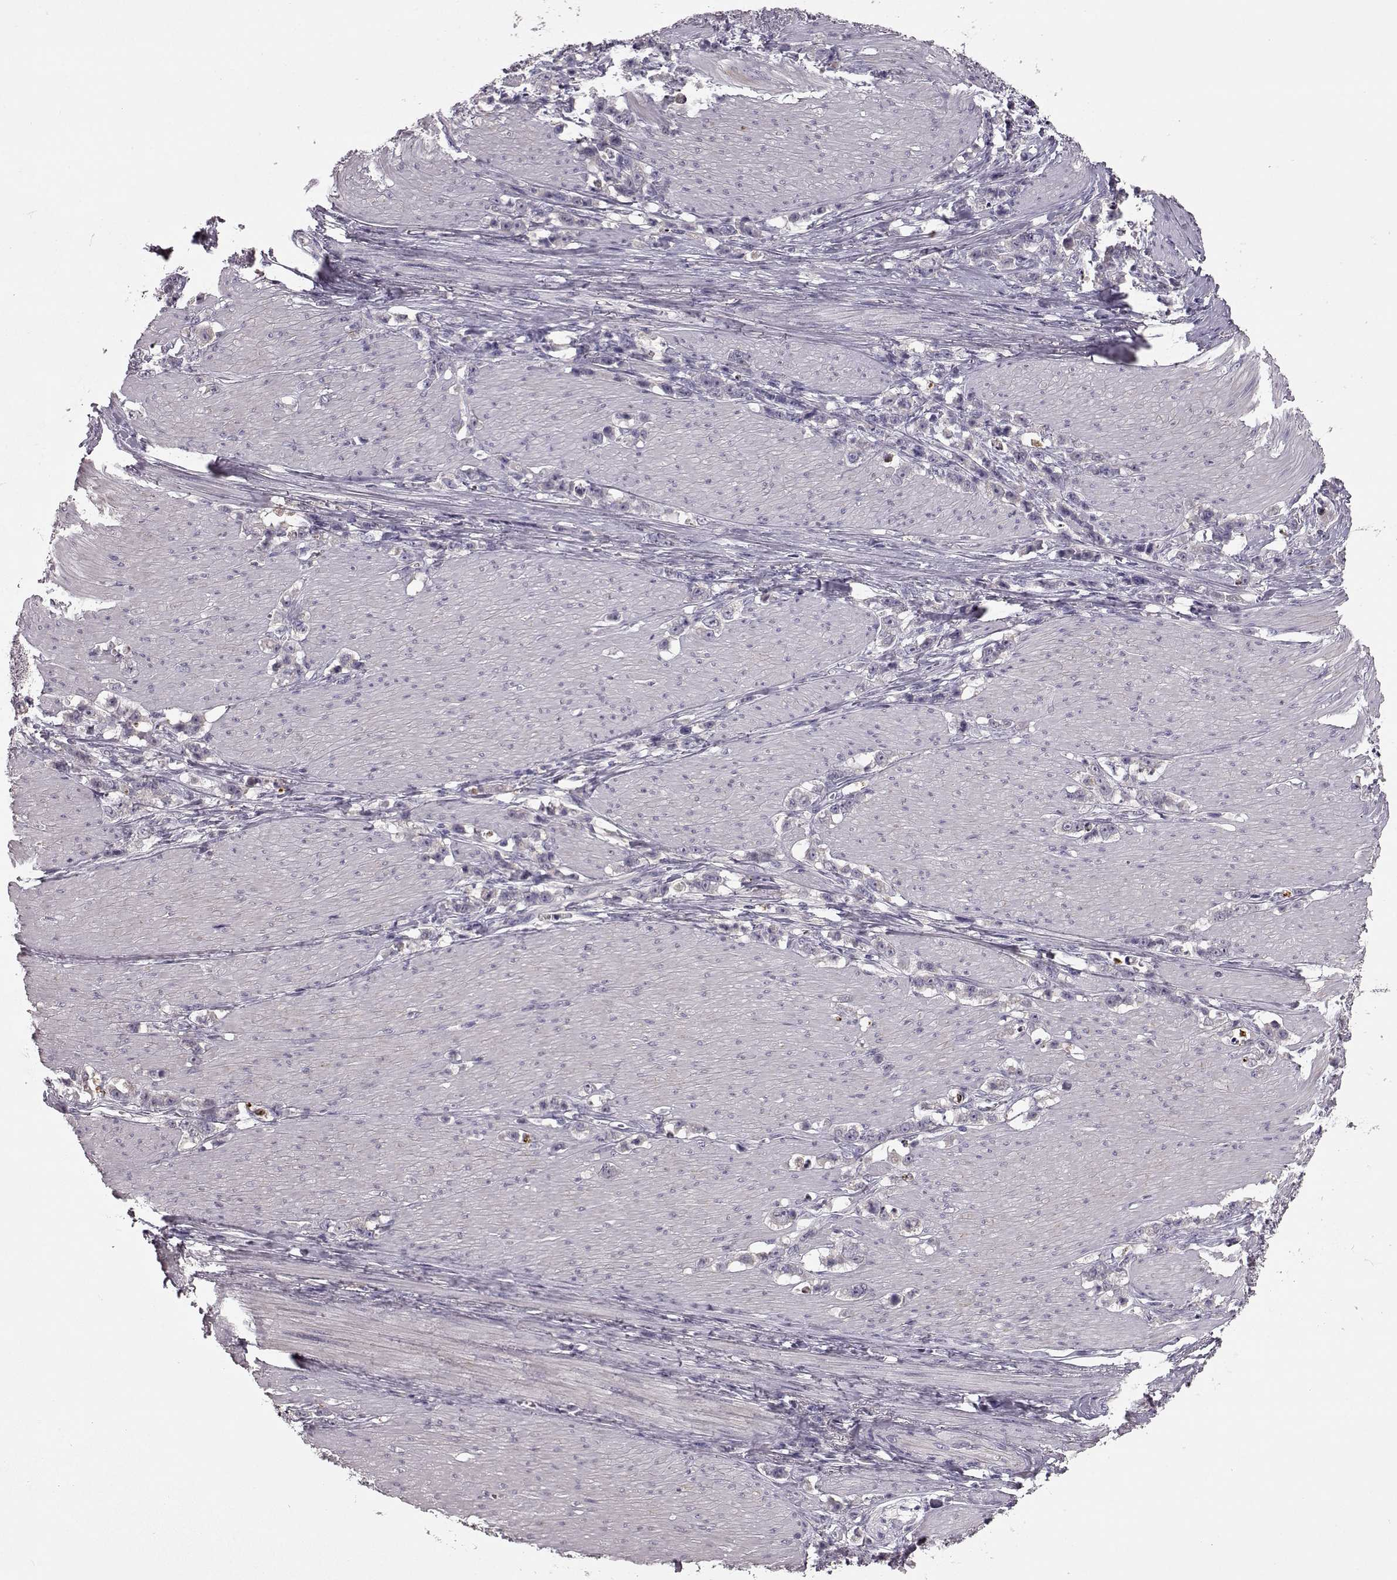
{"staining": {"intensity": "negative", "quantity": "none", "location": "none"}, "tissue": "stomach cancer", "cell_type": "Tumor cells", "image_type": "cancer", "snomed": [{"axis": "morphology", "description": "Adenocarcinoma, NOS"}, {"axis": "topography", "description": "Stomach, lower"}], "caption": "Tumor cells show no significant protein positivity in stomach cancer (adenocarcinoma).", "gene": "YJEFN3", "patient": {"sex": "male", "age": 88}}